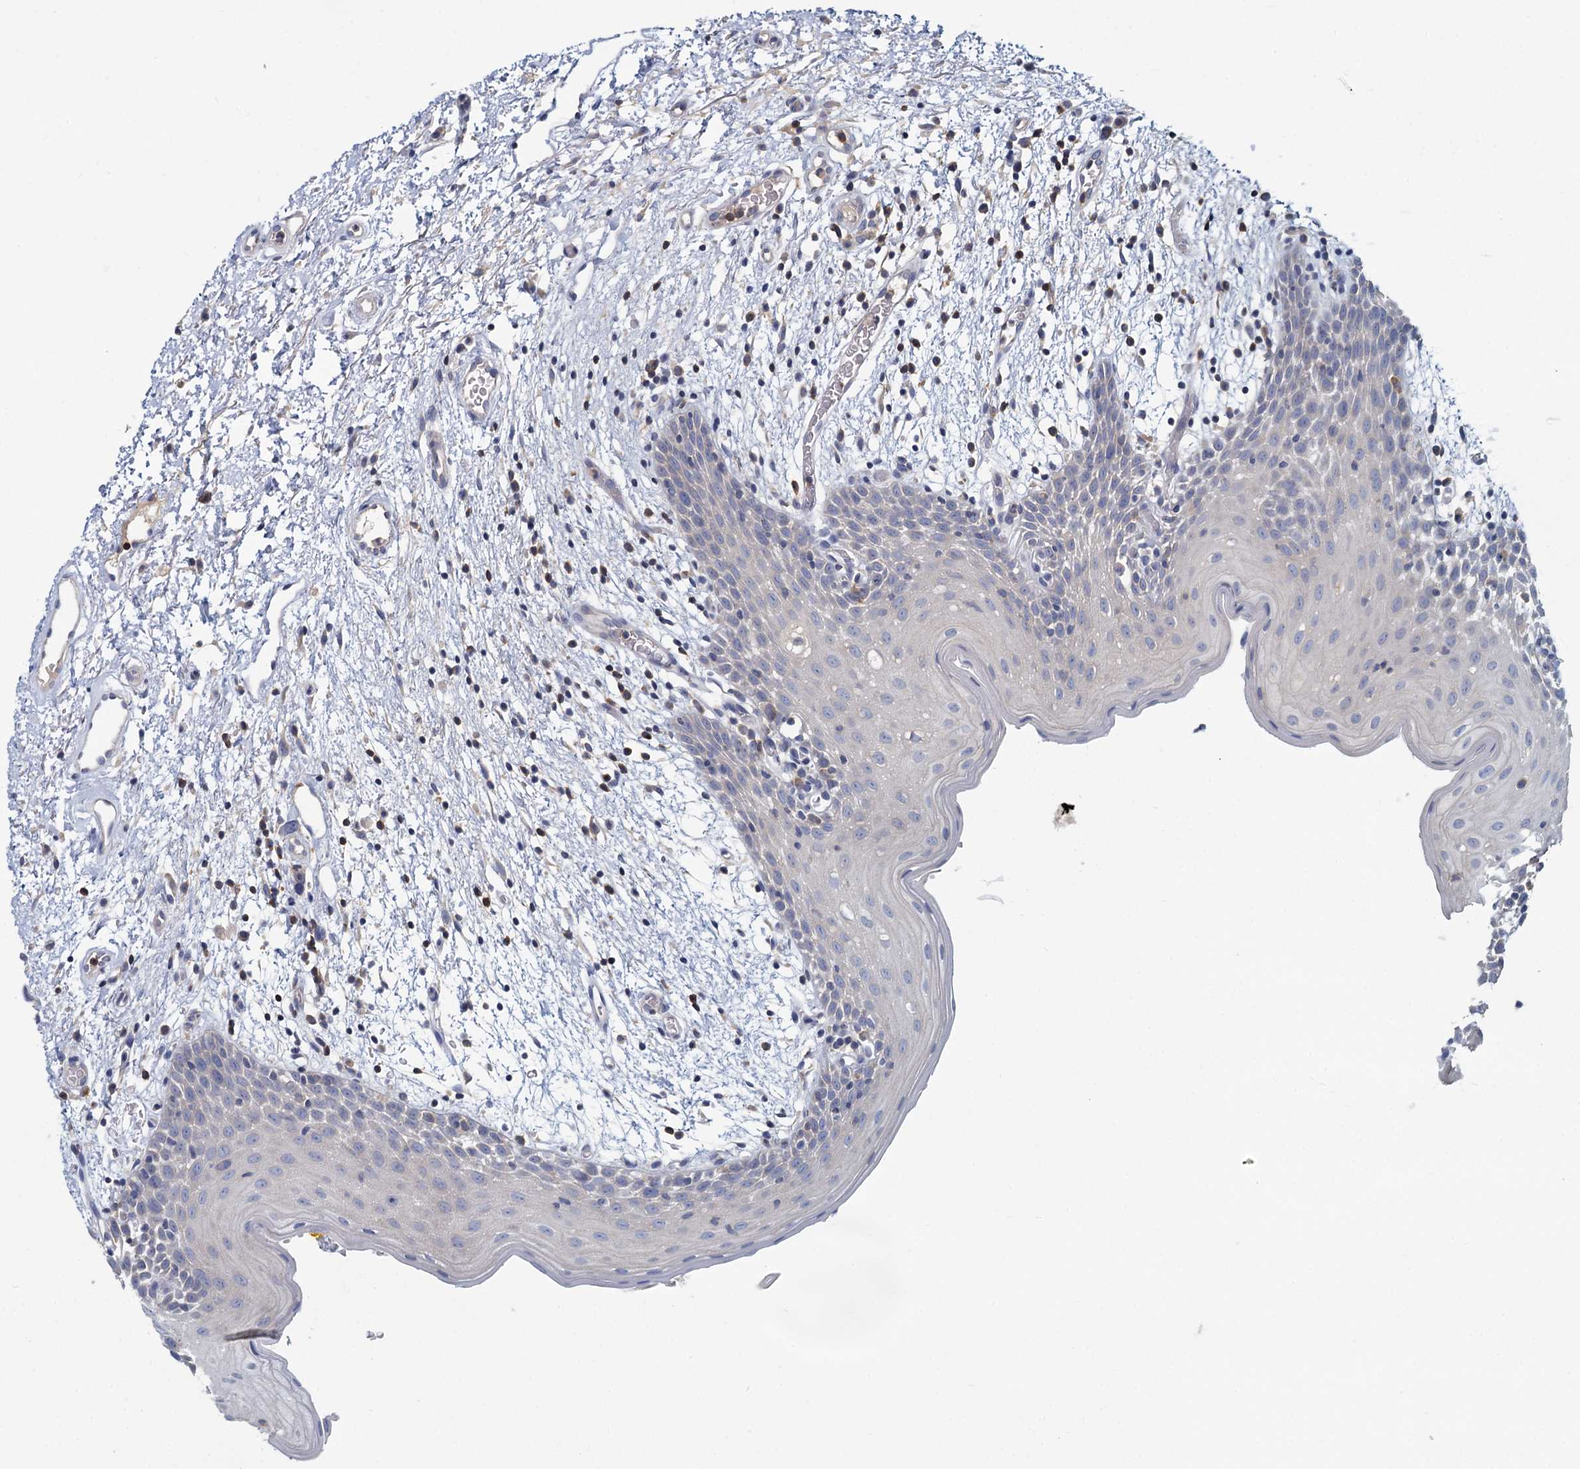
{"staining": {"intensity": "negative", "quantity": "none", "location": "none"}, "tissue": "oral mucosa", "cell_type": "Squamous epithelial cells", "image_type": "normal", "snomed": [{"axis": "morphology", "description": "Normal tissue, NOS"}, {"axis": "topography", "description": "Skeletal muscle"}, {"axis": "topography", "description": "Oral tissue"}, {"axis": "topography", "description": "Salivary gland"}, {"axis": "topography", "description": "Peripheral nerve tissue"}], "caption": "An immunohistochemistry (IHC) micrograph of normal oral mucosa is shown. There is no staining in squamous epithelial cells of oral mucosa. (Immunohistochemistry (ihc), brightfield microscopy, high magnification).", "gene": "ACSM3", "patient": {"sex": "male", "age": 54}}